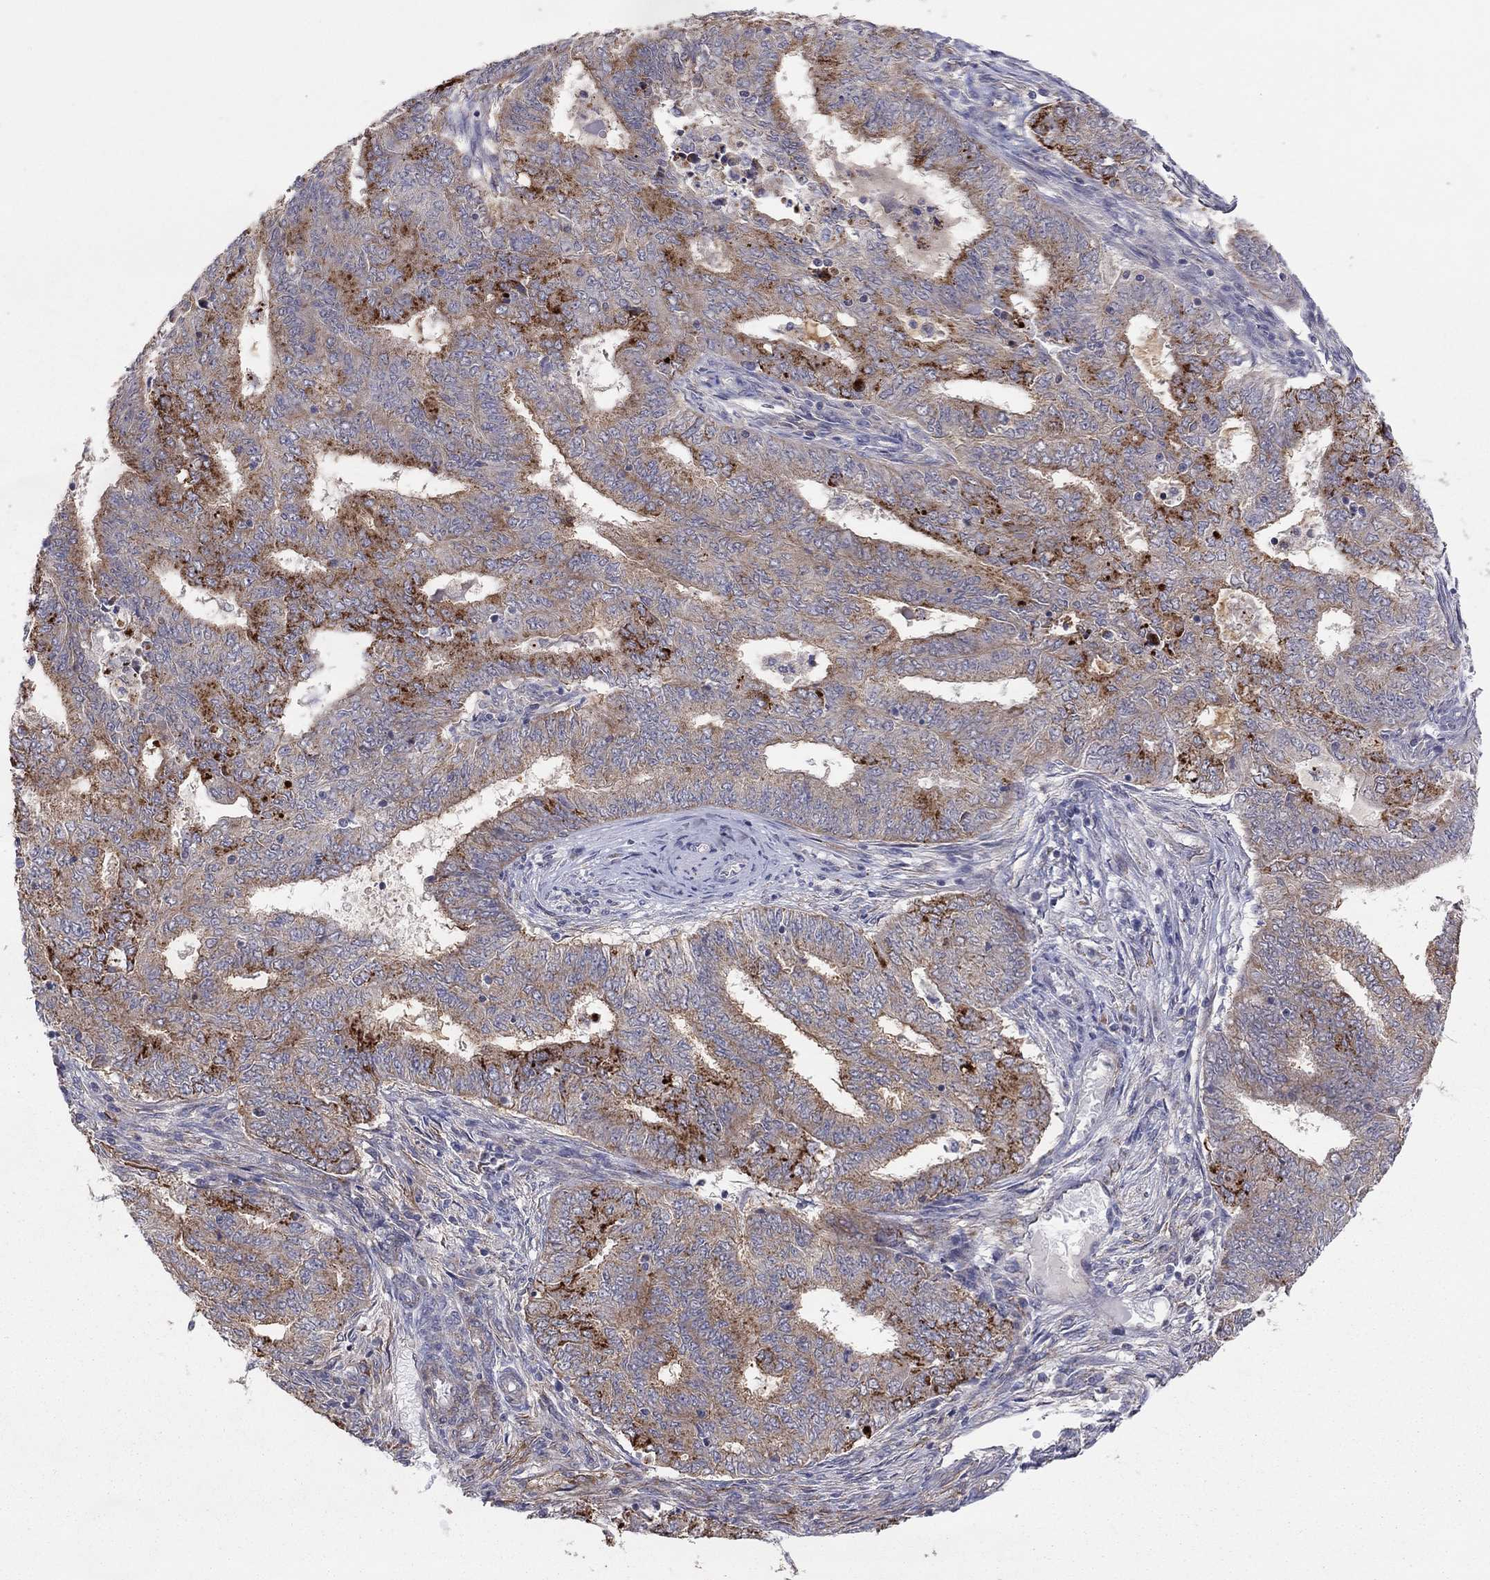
{"staining": {"intensity": "strong", "quantity": "25%-75%", "location": "cytoplasmic/membranous"}, "tissue": "endometrial cancer", "cell_type": "Tumor cells", "image_type": "cancer", "snomed": [{"axis": "morphology", "description": "Adenocarcinoma, NOS"}, {"axis": "topography", "description": "Endometrium"}], "caption": "Endometrial cancer (adenocarcinoma) stained with a protein marker shows strong staining in tumor cells.", "gene": "CRACDL", "patient": {"sex": "female", "age": 62}}